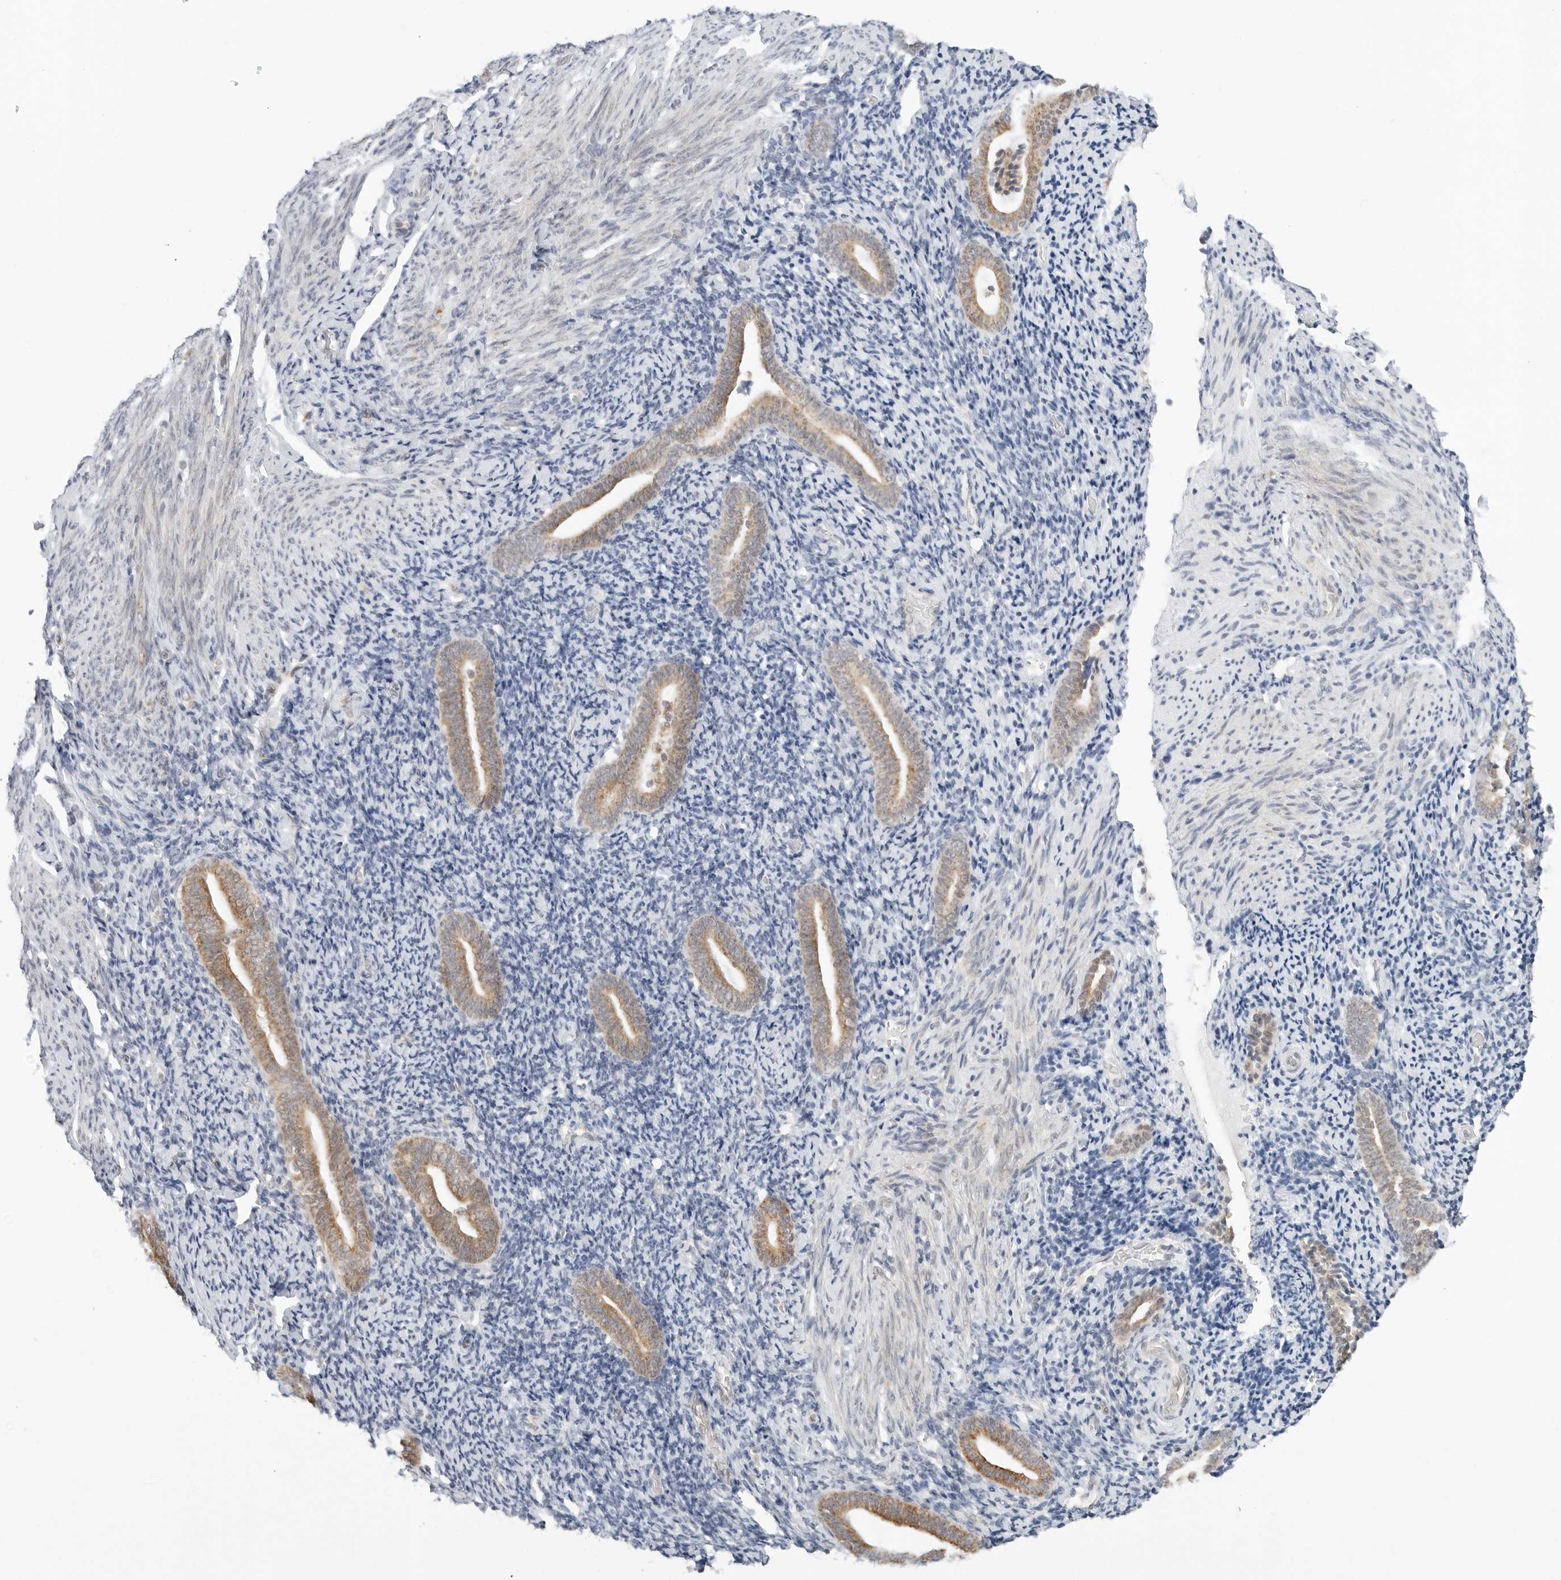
{"staining": {"intensity": "negative", "quantity": "none", "location": "none"}, "tissue": "endometrium", "cell_type": "Cells in endometrial stroma", "image_type": "normal", "snomed": [{"axis": "morphology", "description": "Normal tissue, NOS"}, {"axis": "topography", "description": "Endometrium"}], "caption": "Immunohistochemistry (IHC) histopathology image of normal endometrium stained for a protein (brown), which reveals no staining in cells in endometrial stroma. The staining was performed using DAB to visualize the protein expression in brown, while the nuclei were stained in blue with hematoxylin (Magnification: 20x).", "gene": "POLR3GL", "patient": {"sex": "female", "age": 51}}